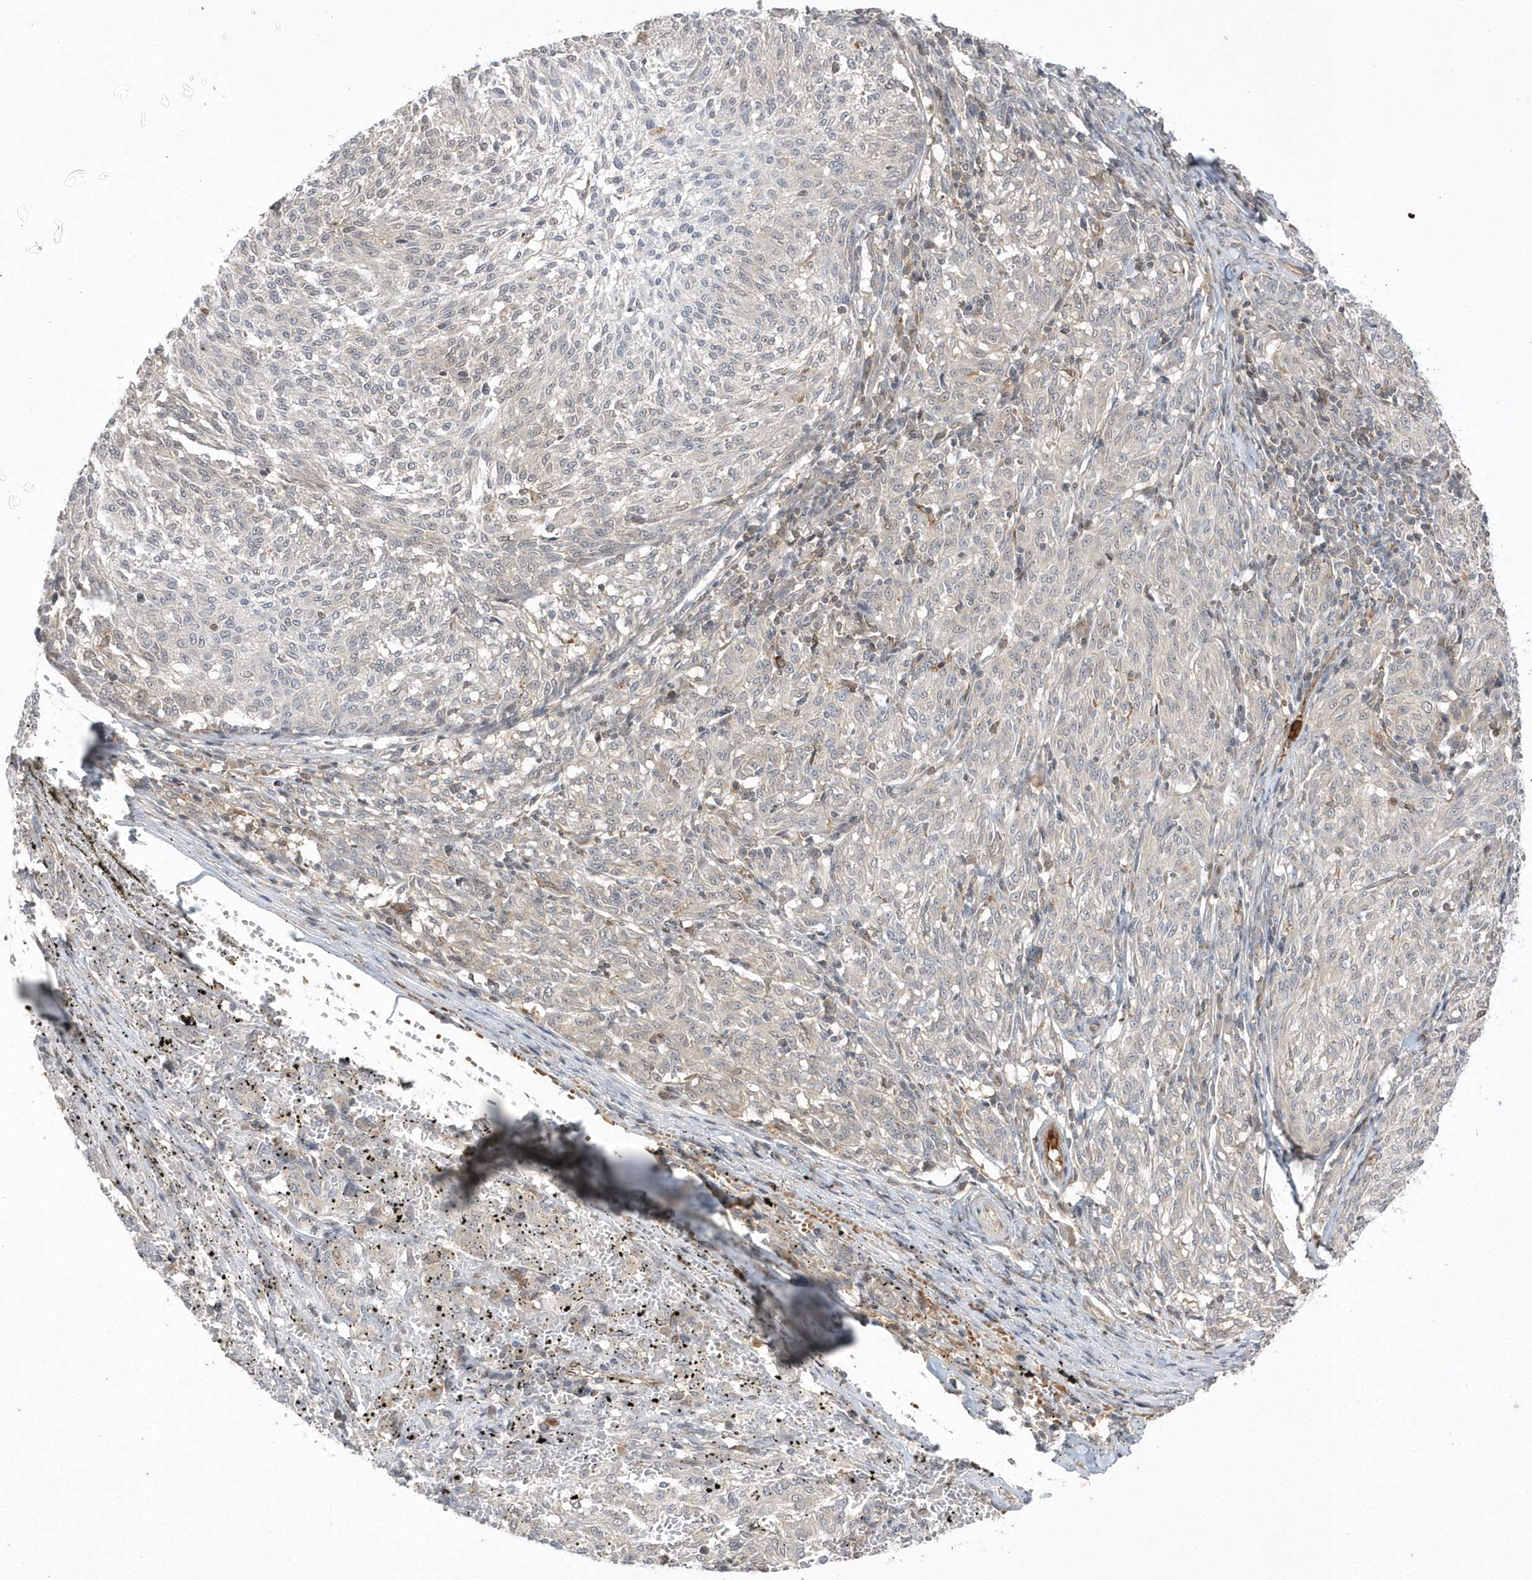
{"staining": {"intensity": "weak", "quantity": "<25%", "location": "nuclear"}, "tissue": "melanoma", "cell_type": "Tumor cells", "image_type": "cancer", "snomed": [{"axis": "morphology", "description": "Malignant melanoma, NOS"}, {"axis": "topography", "description": "Skin"}], "caption": "The histopathology image demonstrates no significant positivity in tumor cells of malignant melanoma.", "gene": "TMEM132B", "patient": {"sex": "female", "age": 72}}